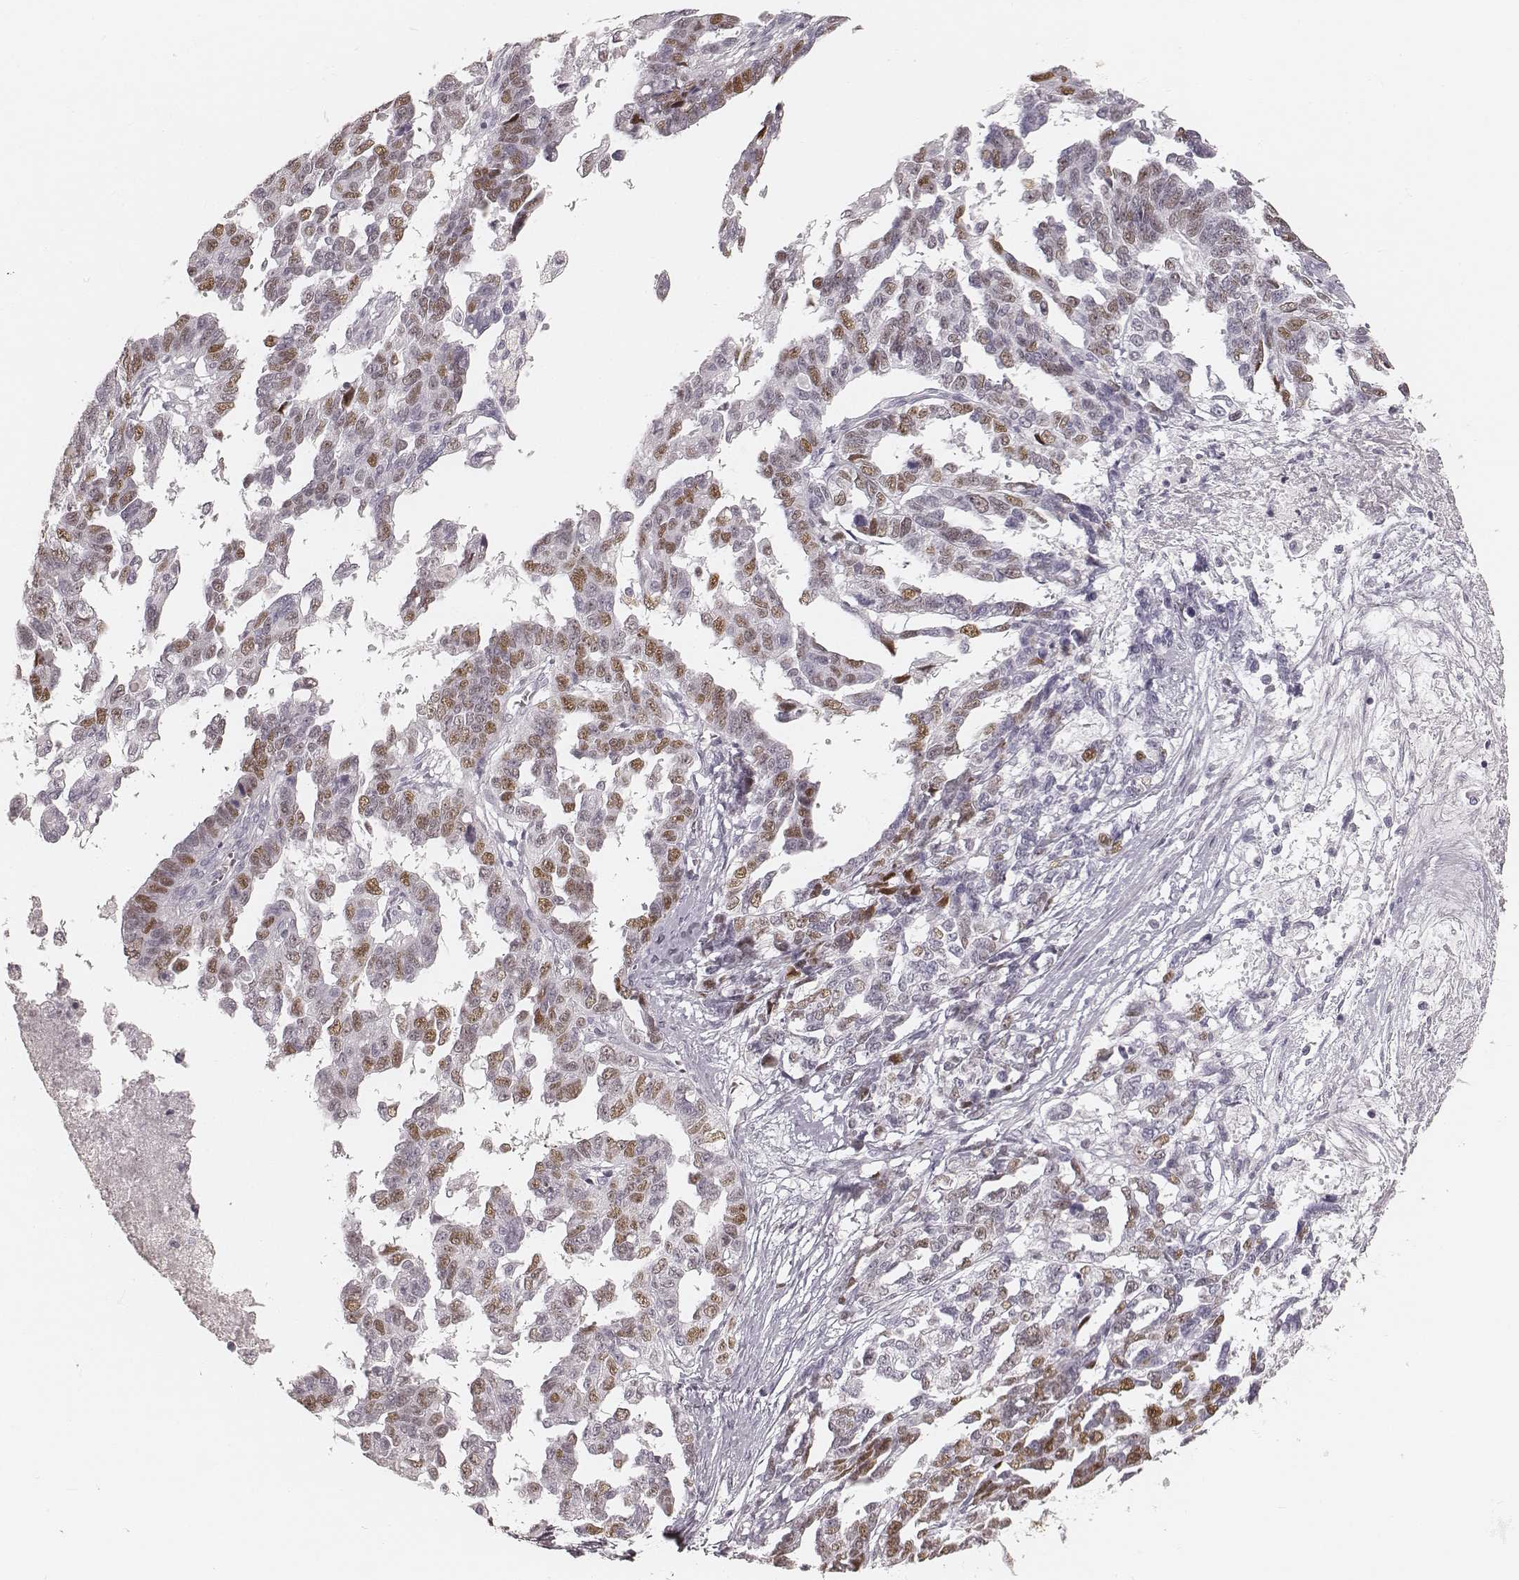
{"staining": {"intensity": "moderate", "quantity": "25%-75%", "location": "cytoplasmic/membranous"}, "tissue": "ovarian cancer", "cell_type": "Tumor cells", "image_type": "cancer", "snomed": [{"axis": "morphology", "description": "Cystadenocarcinoma, serous, NOS"}, {"axis": "topography", "description": "Ovary"}], "caption": "Moderate cytoplasmic/membranous protein expression is present in about 25%-75% of tumor cells in ovarian cancer (serous cystadenocarcinoma).", "gene": "TEX37", "patient": {"sex": "female", "age": 69}}